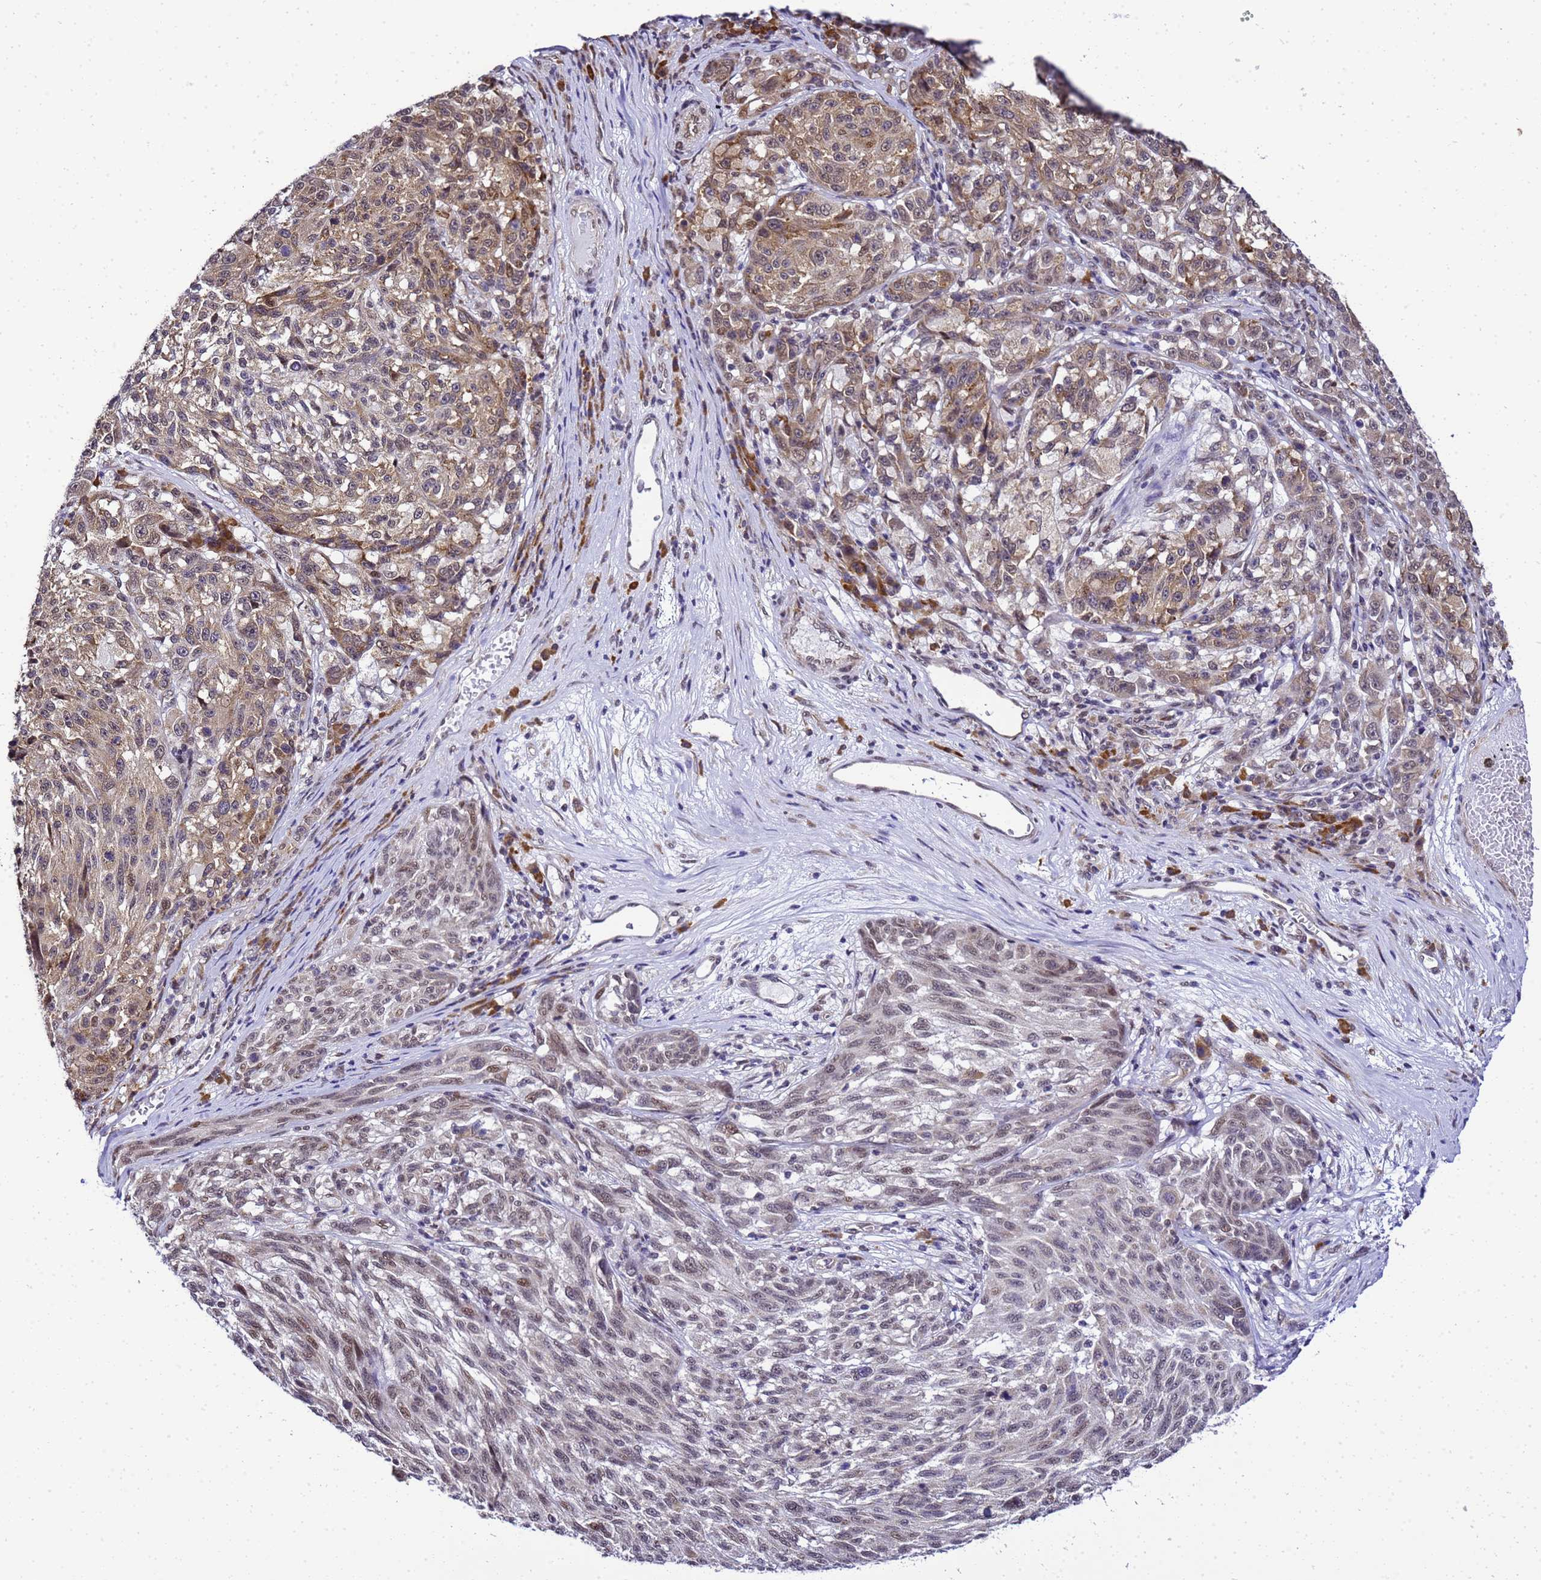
{"staining": {"intensity": "moderate", "quantity": "25%-75%", "location": "cytoplasmic/membranous"}, "tissue": "melanoma", "cell_type": "Tumor cells", "image_type": "cancer", "snomed": [{"axis": "morphology", "description": "Malignant melanoma, NOS"}, {"axis": "topography", "description": "Skin"}], "caption": "DAB (3,3'-diaminobenzidine) immunohistochemical staining of melanoma reveals moderate cytoplasmic/membranous protein staining in approximately 25%-75% of tumor cells.", "gene": "SMN1", "patient": {"sex": "male", "age": 53}}